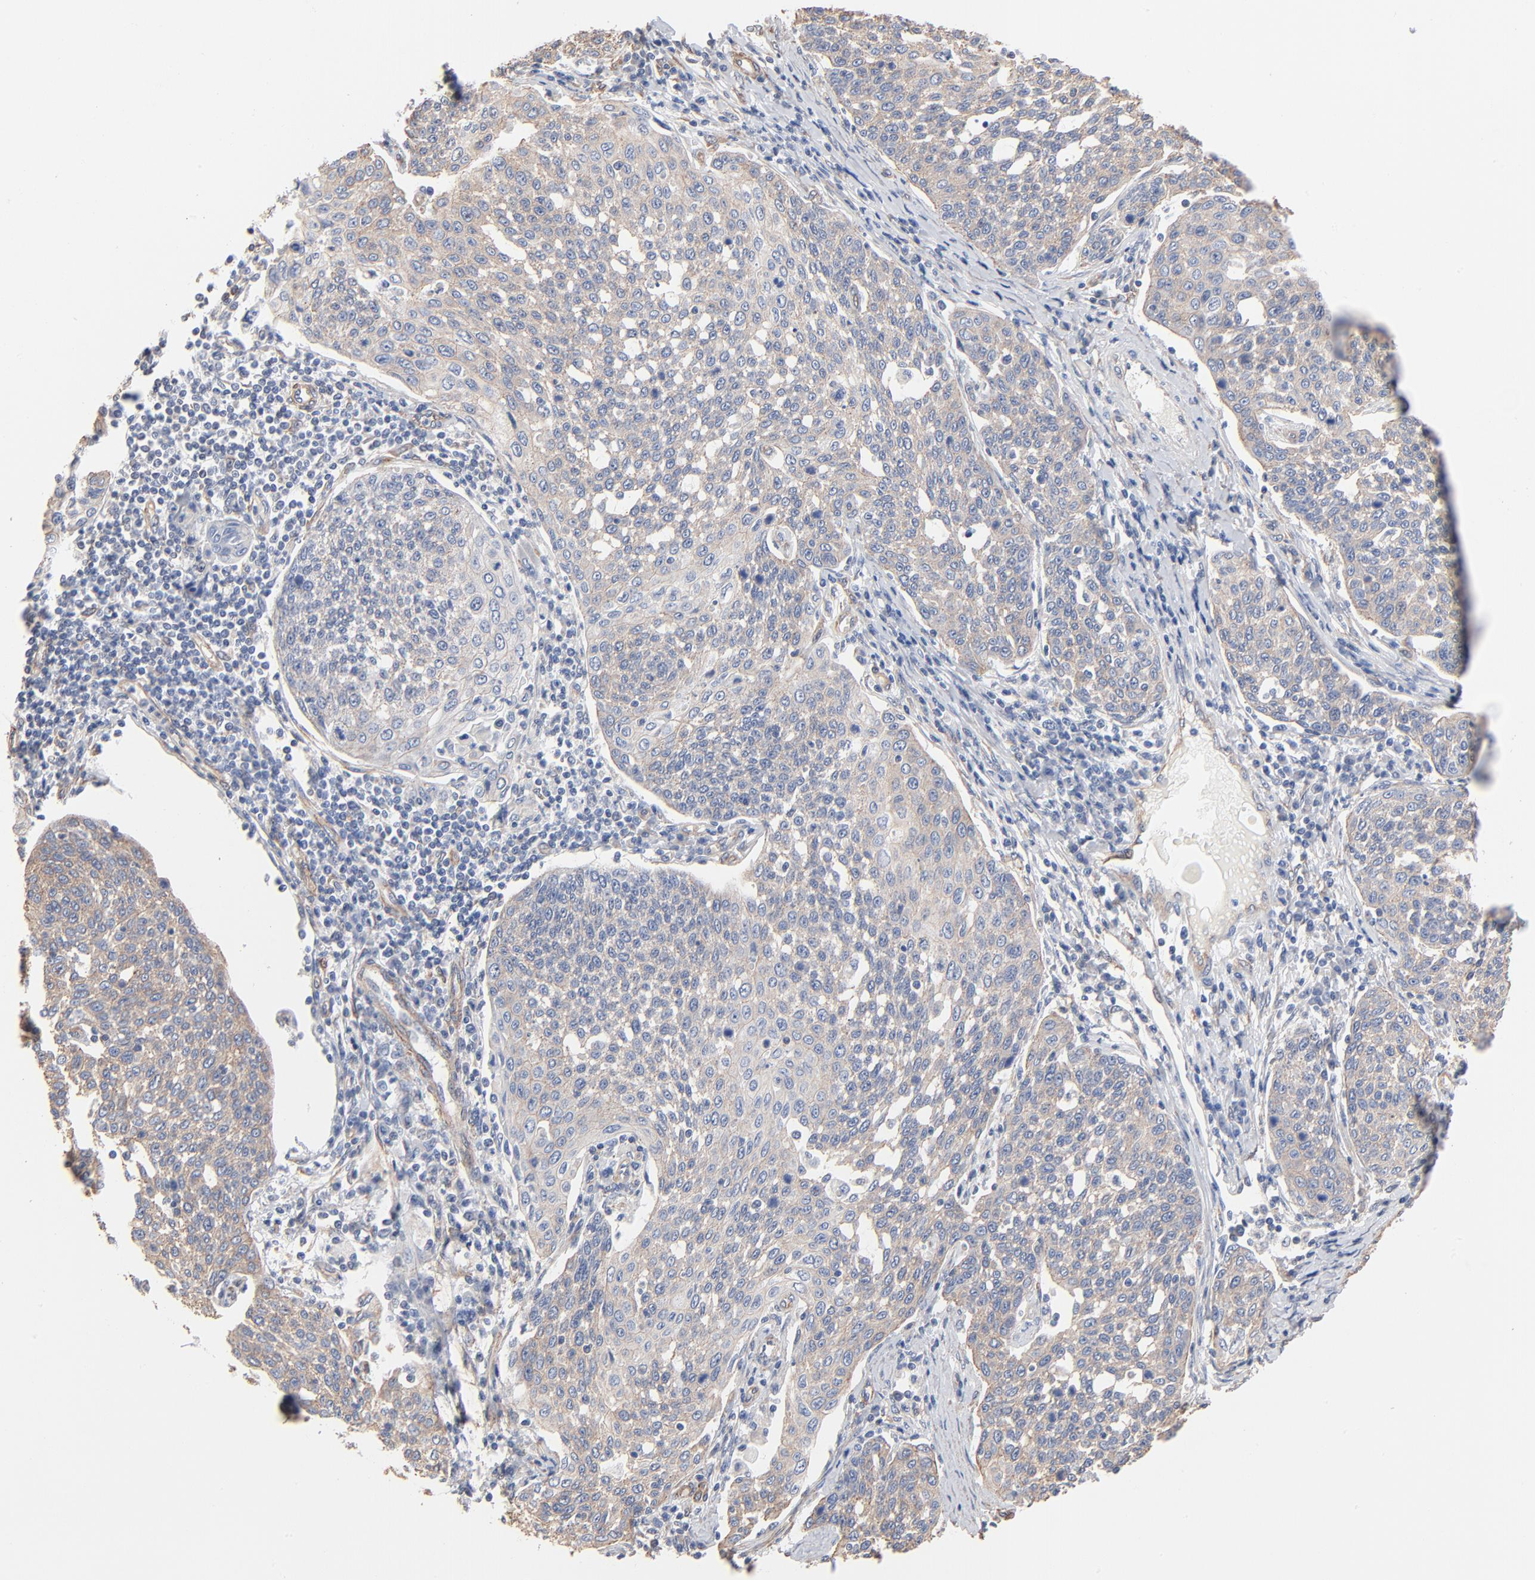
{"staining": {"intensity": "negative", "quantity": "none", "location": "none"}, "tissue": "cervical cancer", "cell_type": "Tumor cells", "image_type": "cancer", "snomed": [{"axis": "morphology", "description": "Squamous cell carcinoma, NOS"}, {"axis": "topography", "description": "Cervix"}], "caption": "Tumor cells show no significant staining in cervical squamous cell carcinoma.", "gene": "ABCD4", "patient": {"sex": "female", "age": 34}}